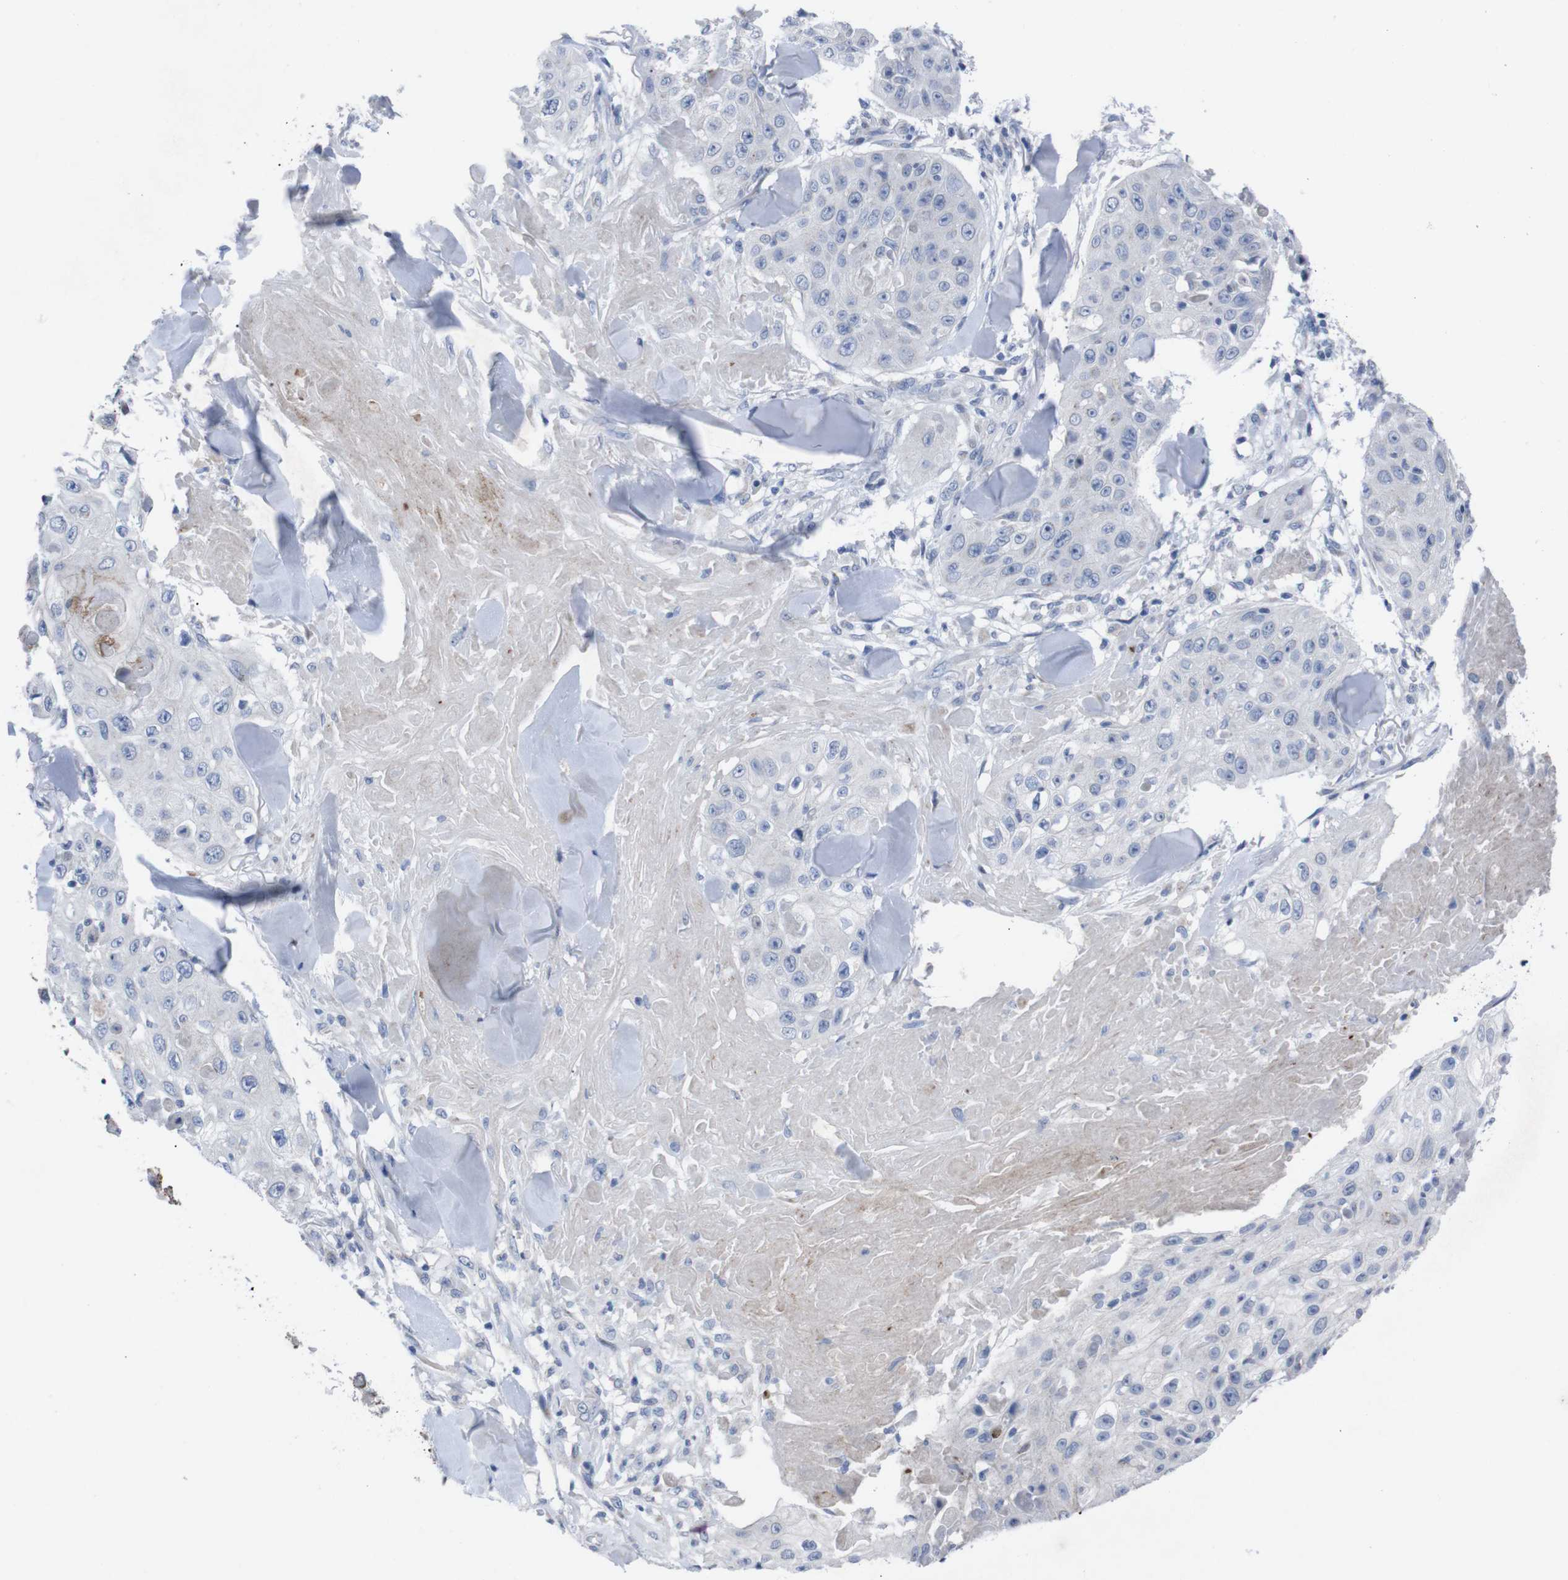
{"staining": {"intensity": "negative", "quantity": "none", "location": "none"}, "tissue": "skin cancer", "cell_type": "Tumor cells", "image_type": "cancer", "snomed": [{"axis": "morphology", "description": "Squamous cell carcinoma, NOS"}, {"axis": "topography", "description": "Skin"}], "caption": "The IHC histopathology image has no significant expression in tumor cells of skin cancer (squamous cell carcinoma) tissue.", "gene": "IRF4", "patient": {"sex": "male", "age": 86}}